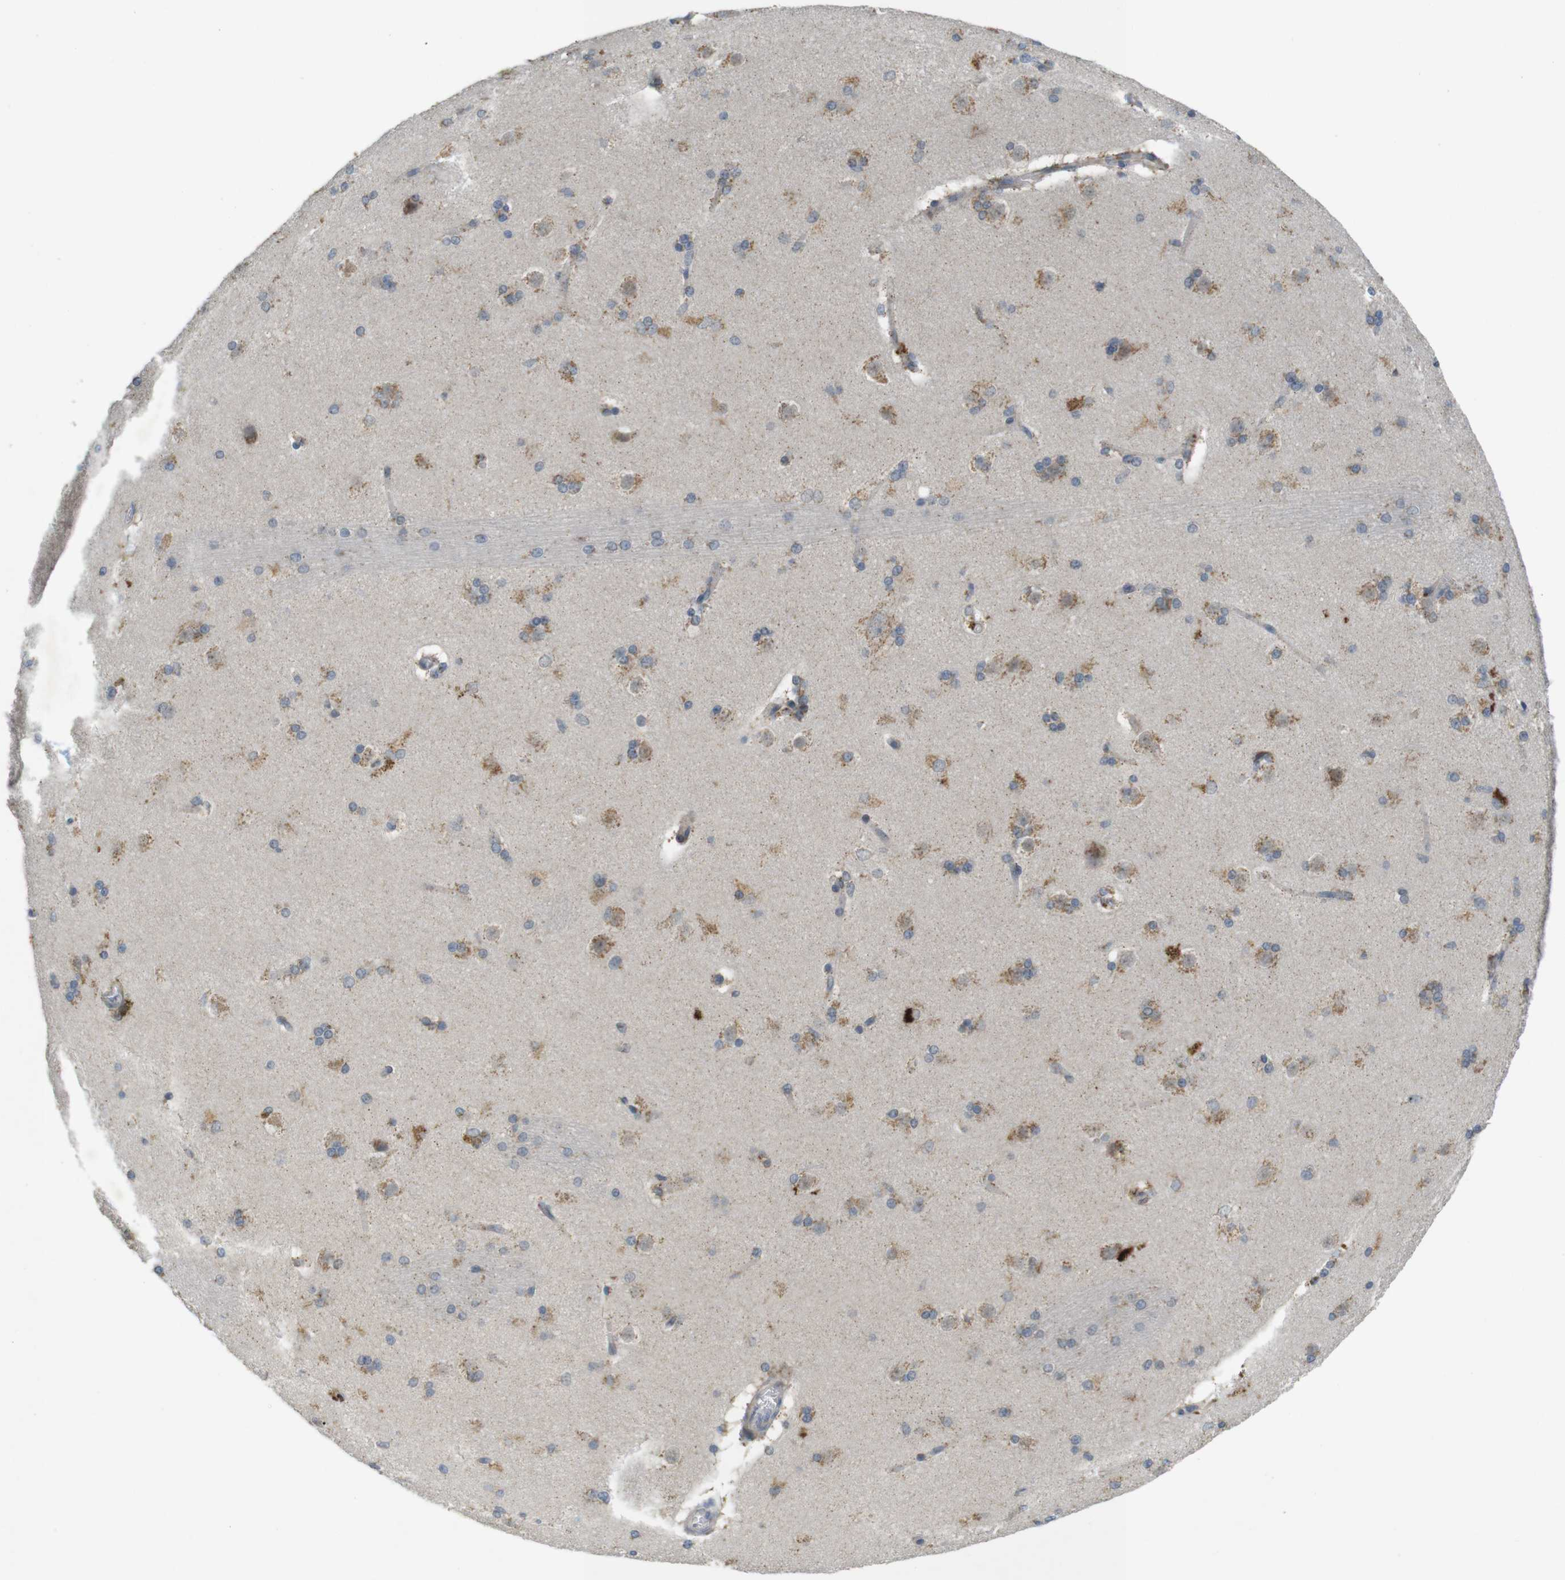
{"staining": {"intensity": "moderate", "quantity": "<25%", "location": "cytoplasmic/membranous"}, "tissue": "caudate", "cell_type": "Glial cells", "image_type": "normal", "snomed": [{"axis": "morphology", "description": "Normal tissue, NOS"}, {"axis": "topography", "description": "Lateral ventricle wall"}], "caption": "About <25% of glial cells in normal human caudate show moderate cytoplasmic/membranous protein staining as visualized by brown immunohistochemical staining.", "gene": "YIPF3", "patient": {"sex": "female", "age": 19}}